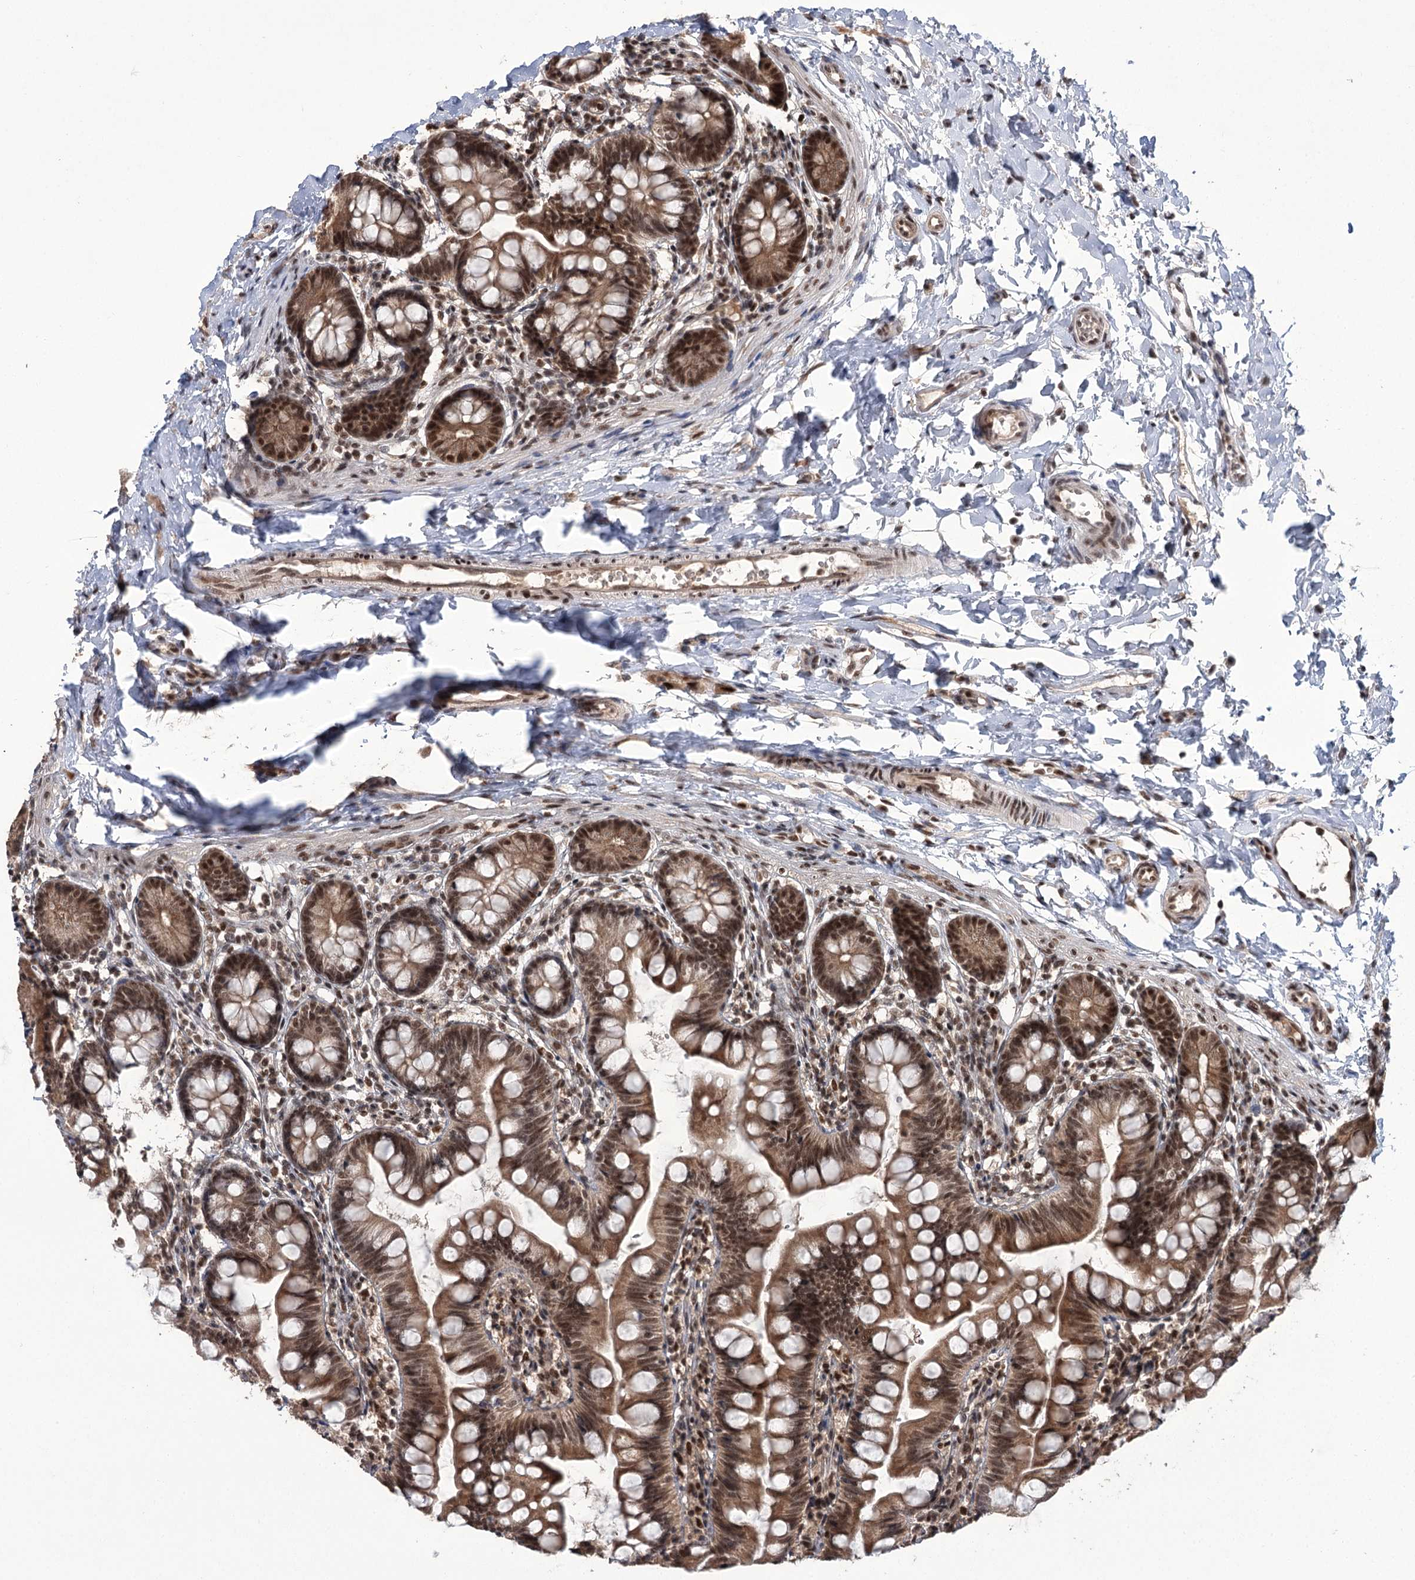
{"staining": {"intensity": "moderate", "quantity": ">75%", "location": "cytoplasmic/membranous,nuclear"}, "tissue": "small intestine", "cell_type": "Glandular cells", "image_type": "normal", "snomed": [{"axis": "morphology", "description": "Normal tissue, NOS"}, {"axis": "topography", "description": "Small intestine"}], "caption": "This image exhibits immunohistochemistry (IHC) staining of benign human small intestine, with medium moderate cytoplasmic/membranous,nuclear positivity in approximately >75% of glandular cells.", "gene": "ERCC3", "patient": {"sex": "male", "age": 7}}